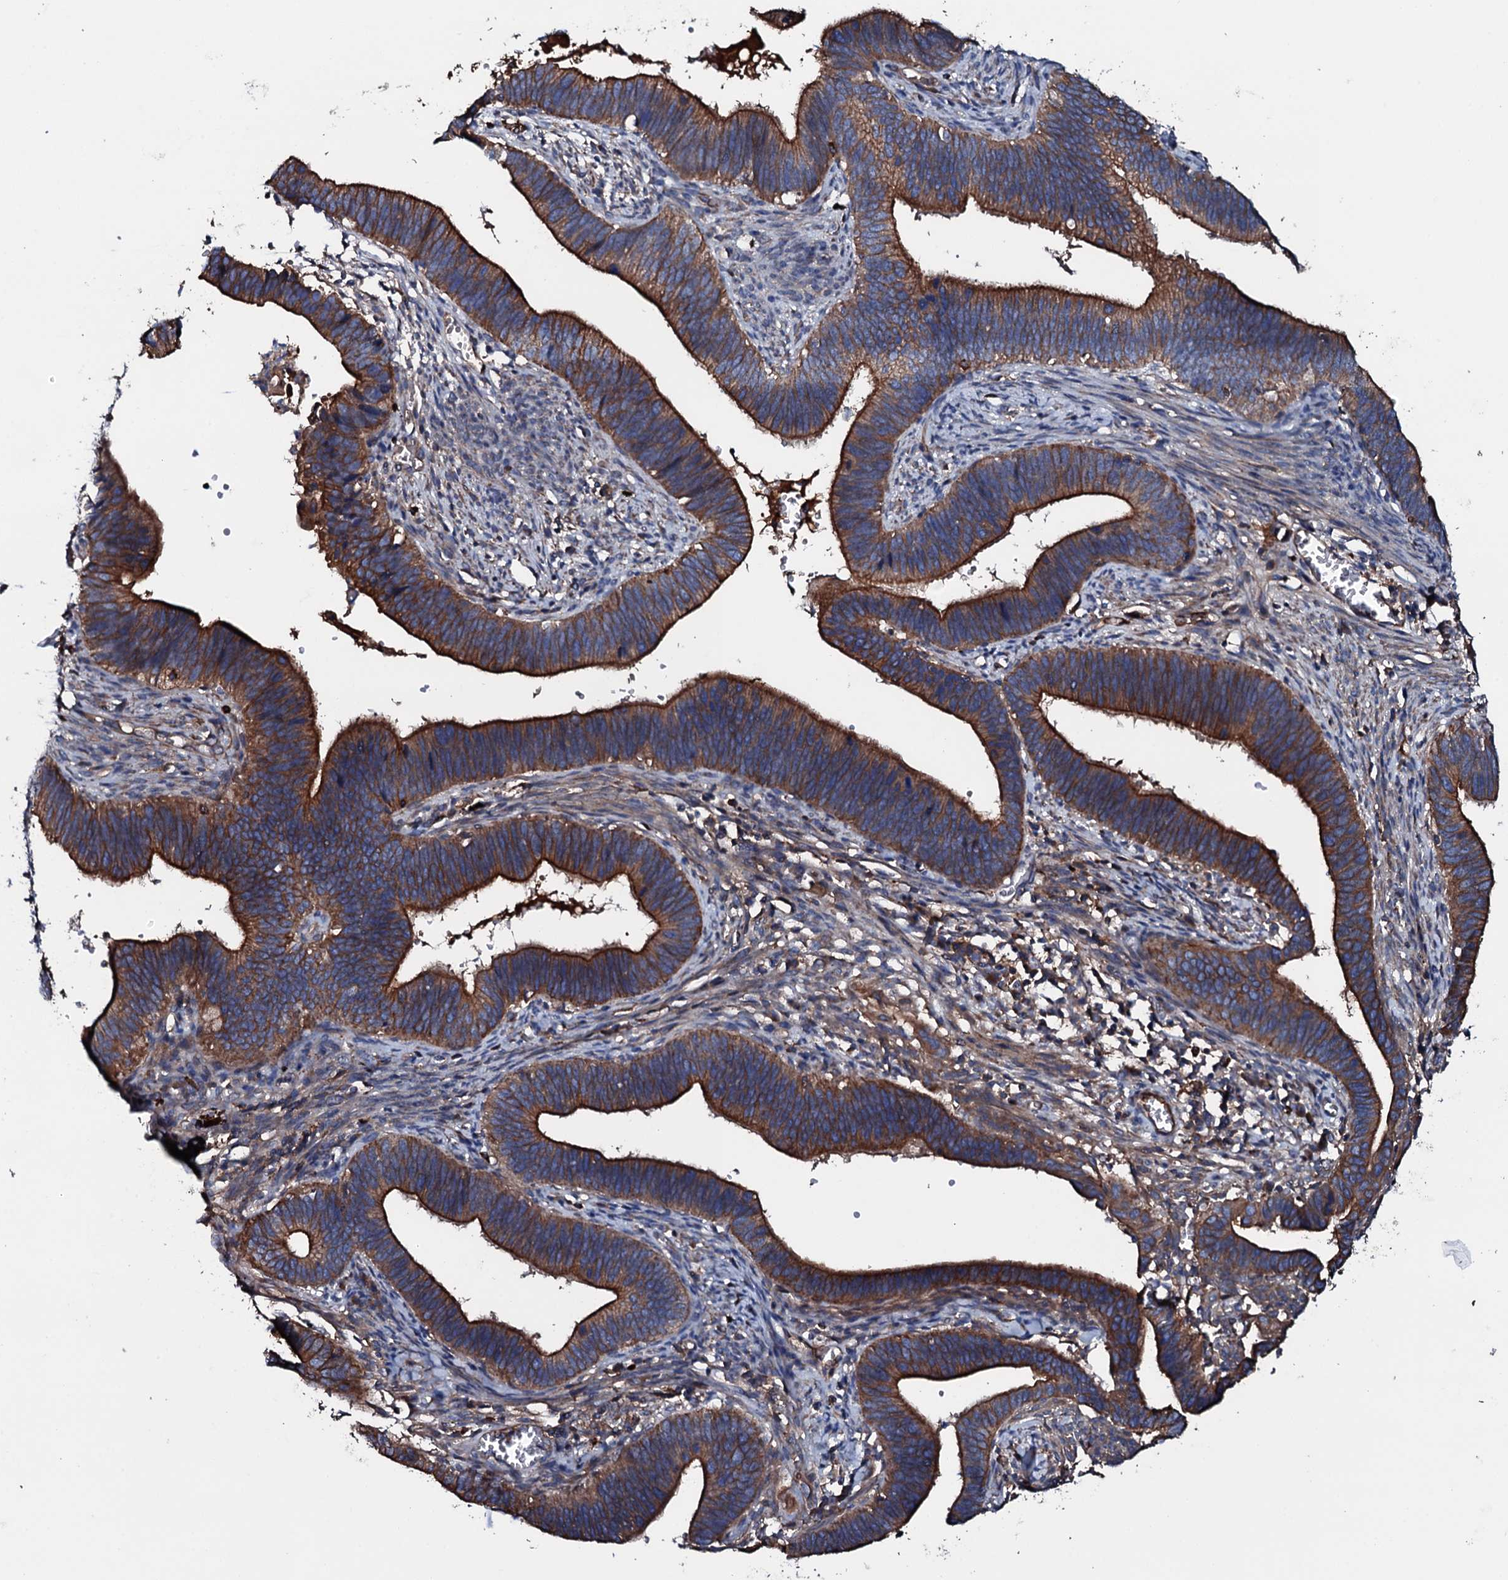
{"staining": {"intensity": "strong", "quantity": ">75%", "location": "cytoplasmic/membranous"}, "tissue": "cervical cancer", "cell_type": "Tumor cells", "image_type": "cancer", "snomed": [{"axis": "morphology", "description": "Adenocarcinoma, NOS"}, {"axis": "topography", "description": "Cervix"}], "caption": "Tumor cells display high levels of strong cytoplasmic/membranous expression in approximately >75% of cells in cervical cancer (adenocarcinoma). The staining was performed using DAB (3,3'-diaminobenzidine), with brown indicating positive protein expression. Nuclei are stained blue with hematoxylin.", "gene": "NEK1", "patient": {"sex": "female", "age": 42}}